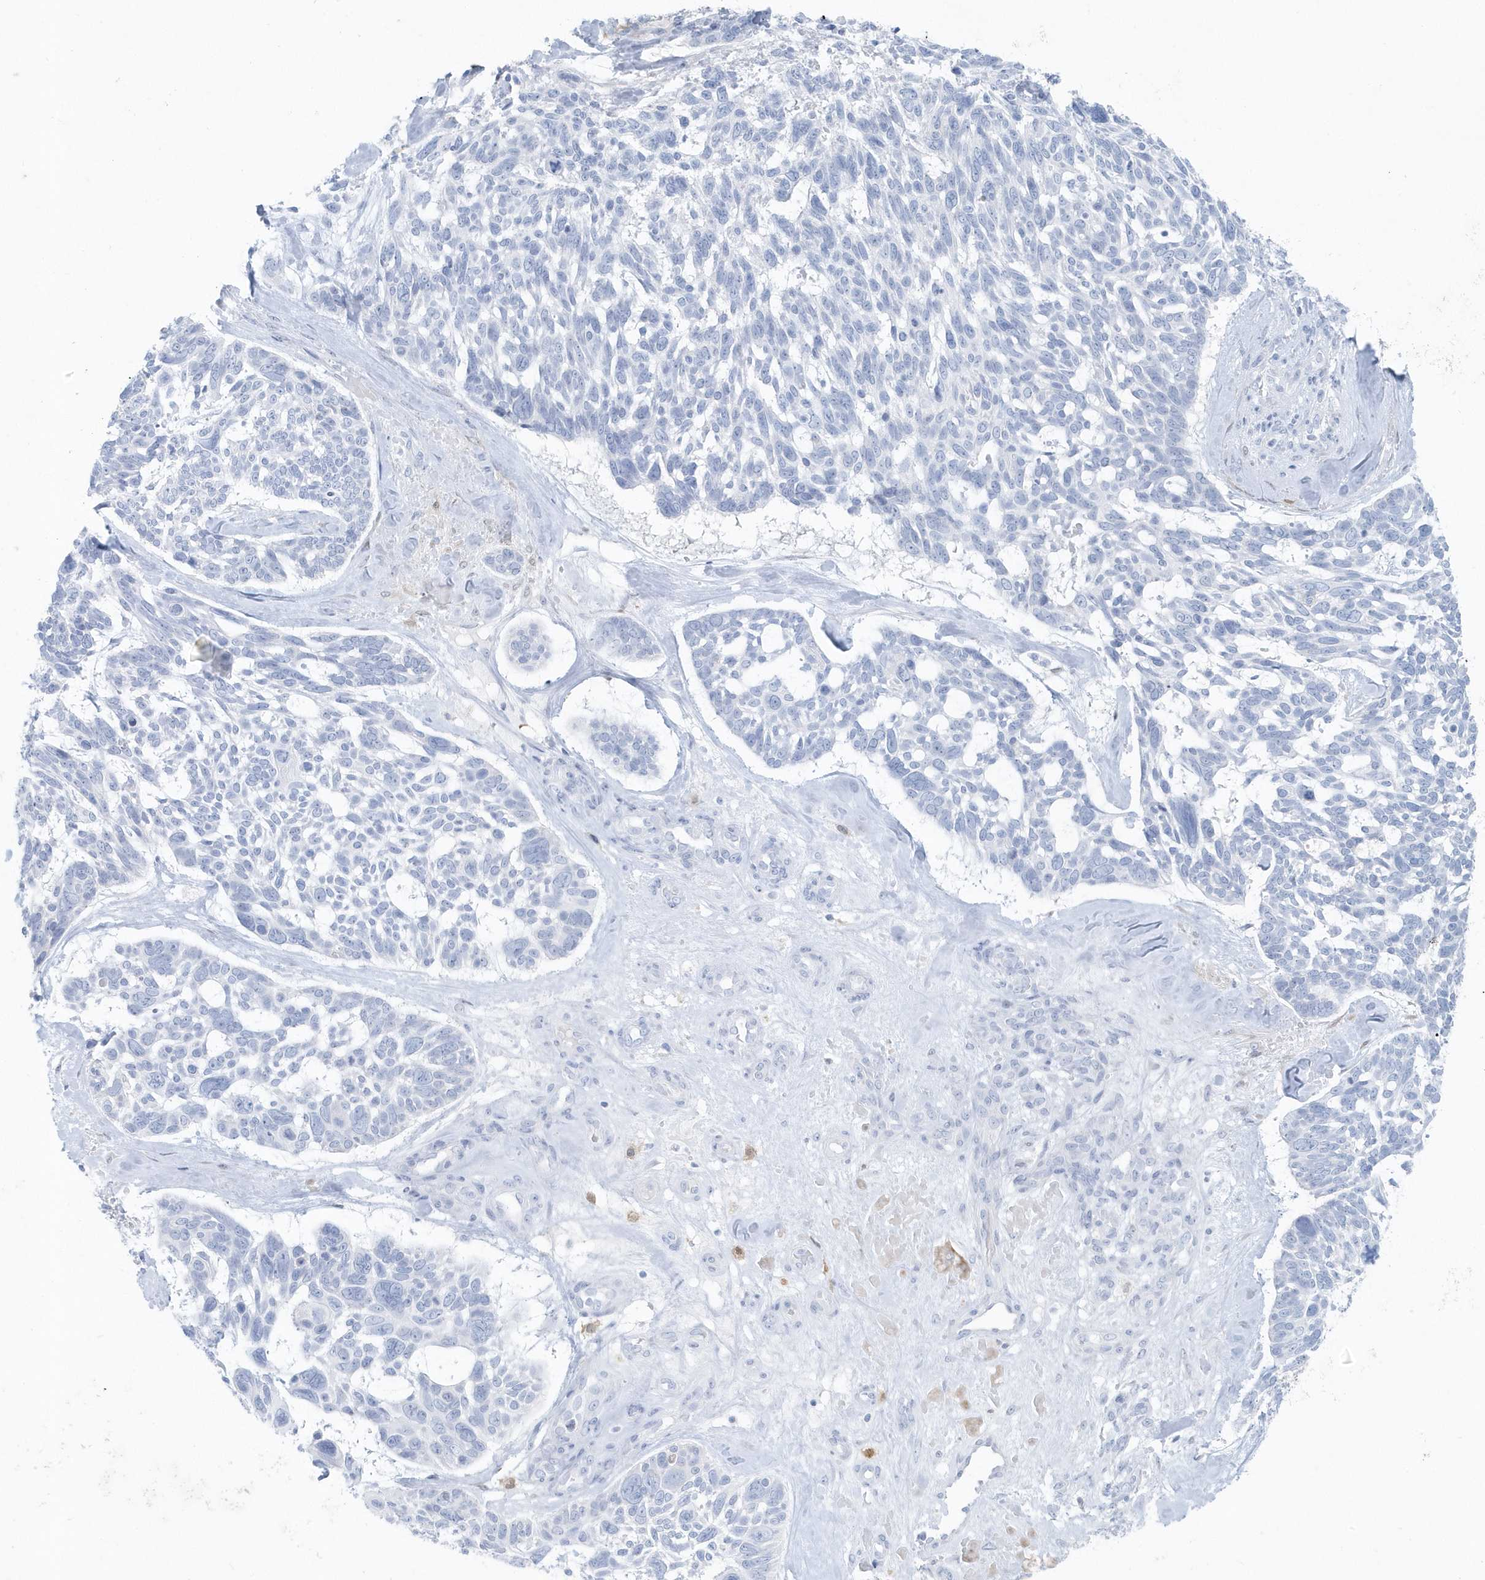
{"staining": {"intensity": "negative", "quantity": "none", "location": "none"}, "tissue": "skin cancer", "cell_type": "Tumor cells", "image_type": "cancer", "snomed": [{"axis": "morphology", "description": "Basal cell carcinoma"}, {"axis": "topography", "description": "Skin"}], "caption": "This histopathology image is of skin basal cell carcinoma stained with immunohistochemistry (IHC) to label a protein in brown with the nuclei are counter-stained blue. There is no positivity in tumor cells.", "gene": "FAM98A", "patient": {"sex": "male", "age": 88}}